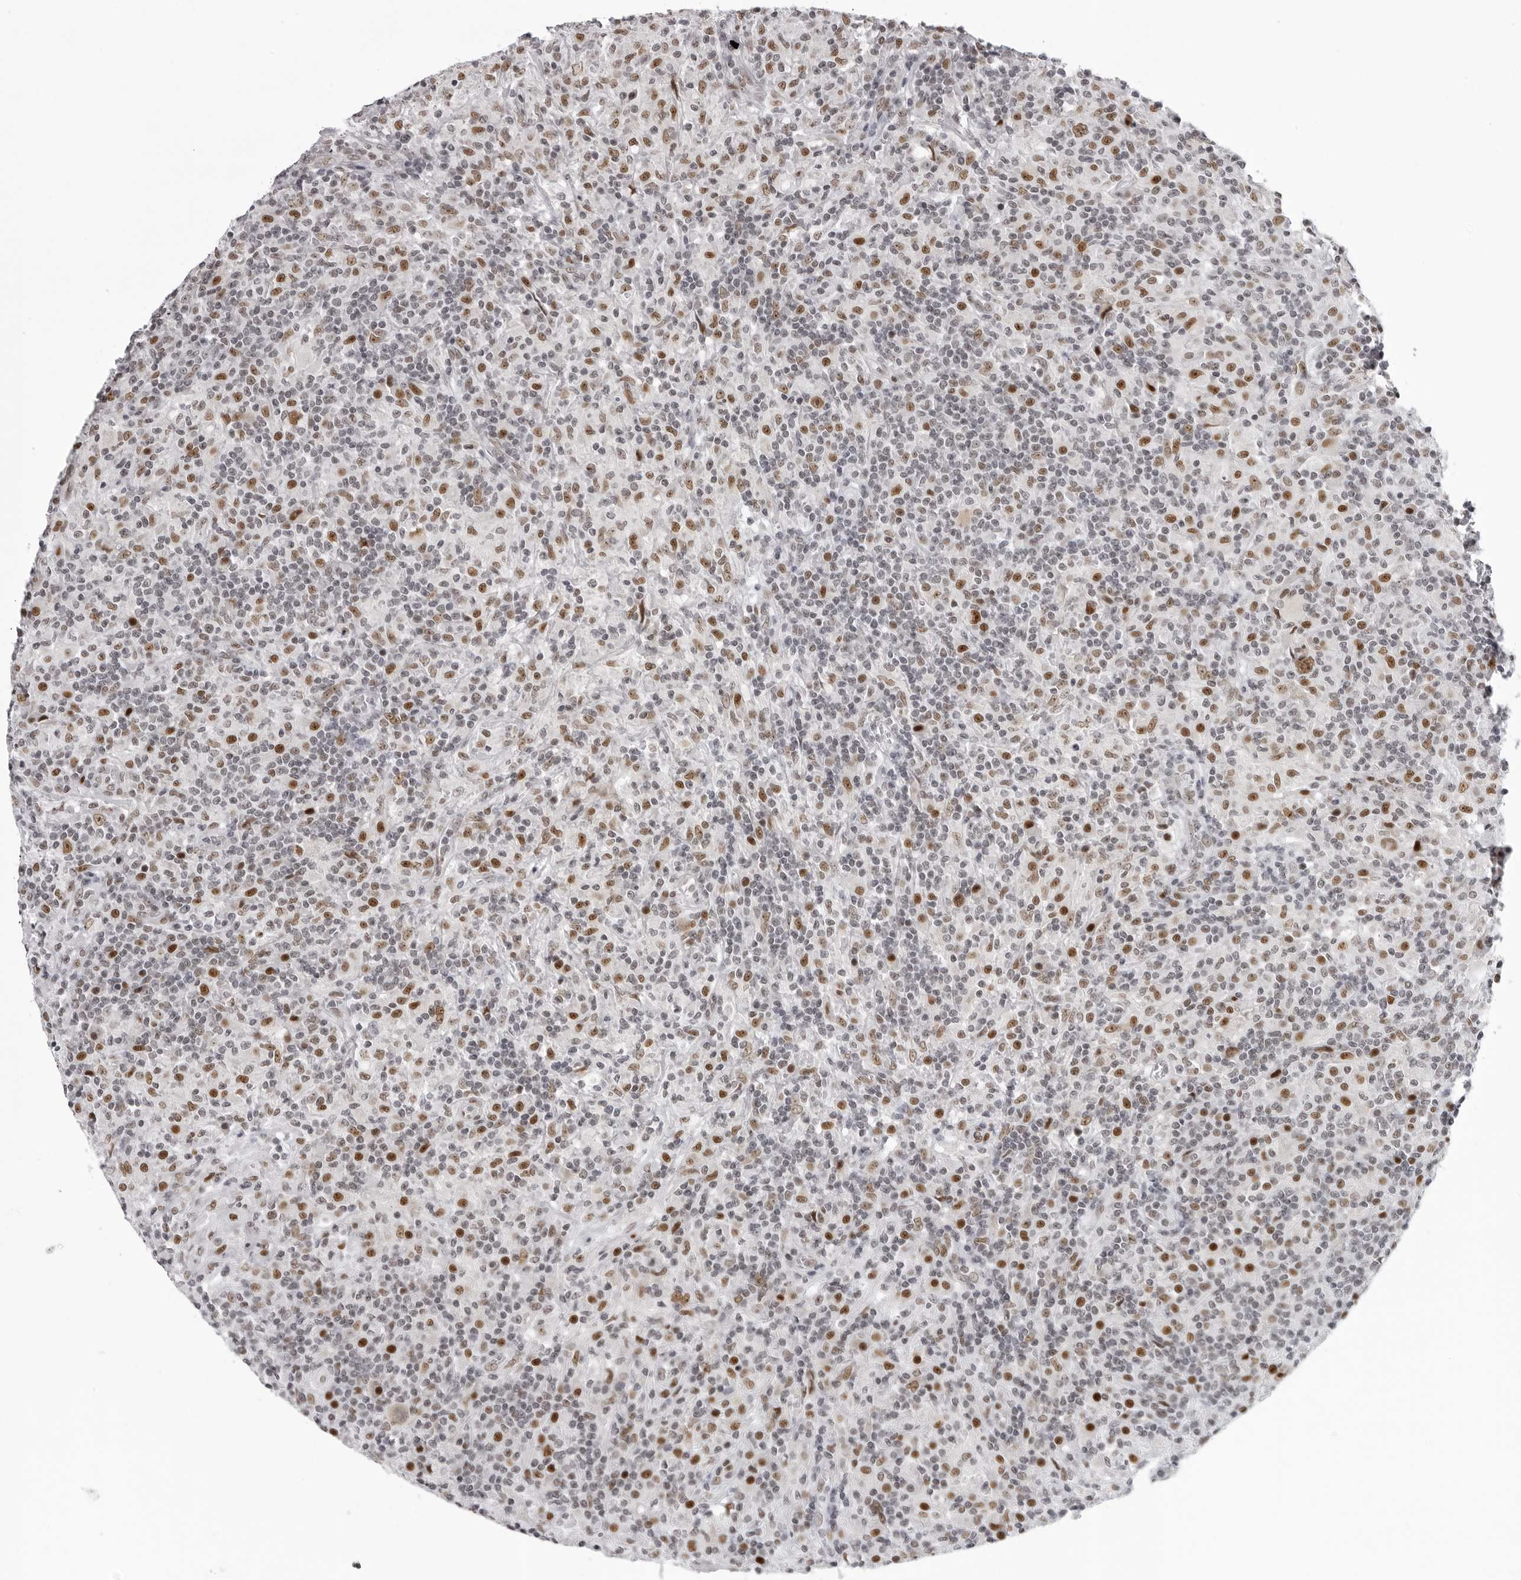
{"staining": {"intensity": "moderate", "quantity": ">75%", "location": "nuclear"}, "tissue": "lymphoma", "cell_type": "Tumor cells", "image_type": "cancer", "snomed": [{"axis": "morphology", "description": "Hodgkin's disease, NOS"}, {"axis": "topography", "description": "Lymph node"}], "caption": "Hodgkin's disease was stained to show a protein in brown. There is medium levels of moderate nuclear positivity in about >75% of tumor cells.", "gene": "HEXIM2", "patient": {"sex": "male", "age": 70}}